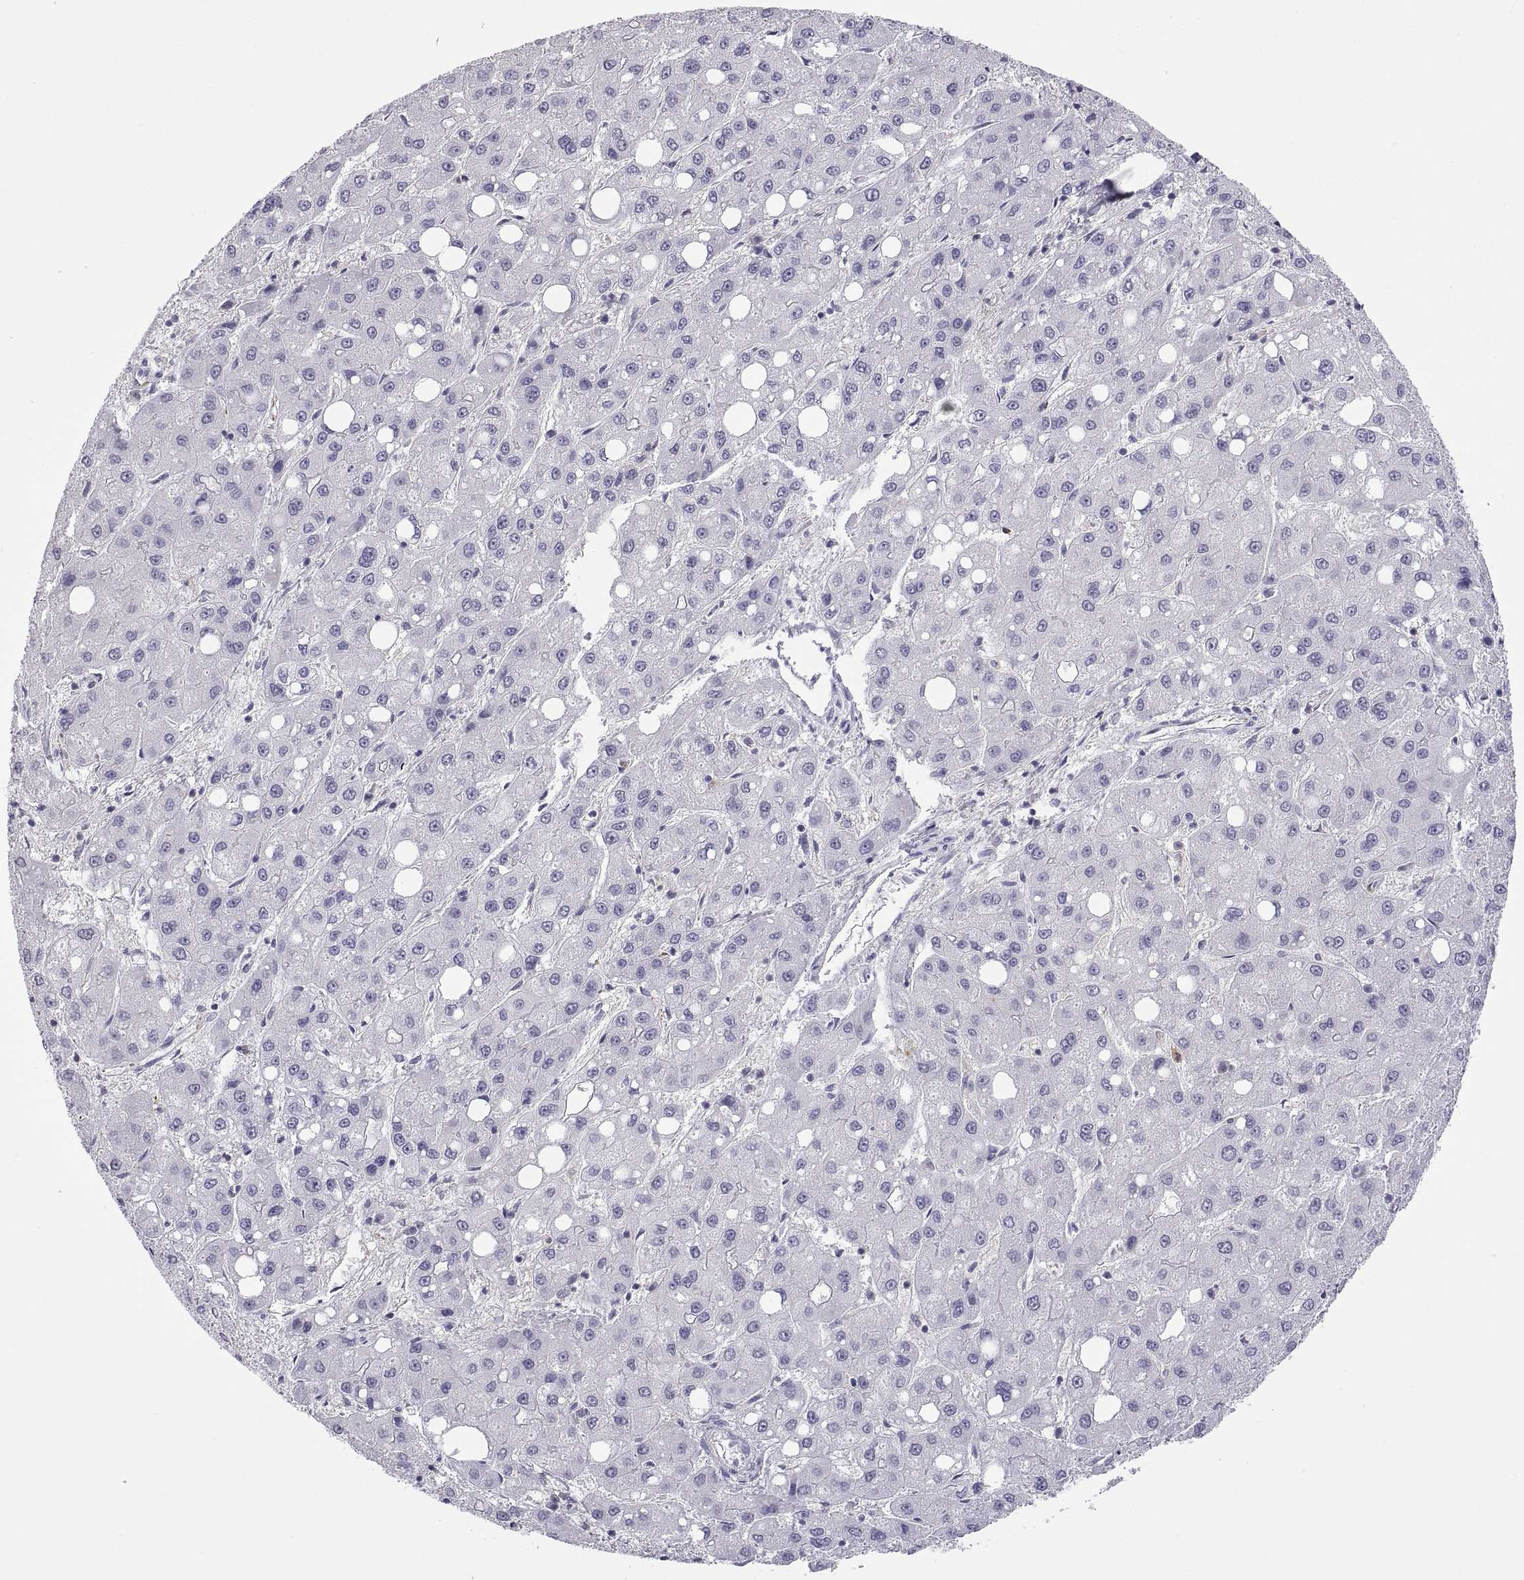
{"staining": {"intensity": "negative", "quantity": "none", "location": "none"}, "tissue": "liver cancer", "cell_type": "Tumor cells", "image_type": "cancer", "snomed": [{"axis": "morphology", "description": "Carcinoma, Hepatocellular, NOS"}, {"axis": "topography", "description": "Liver"}], "caption": "Immunohistochemistry (IHC) of human liver hepatocellular carcinoma reveals no staining in tumor cells.", "gene": "RGS19", "patient": {"sex": "male", "age": 73}}